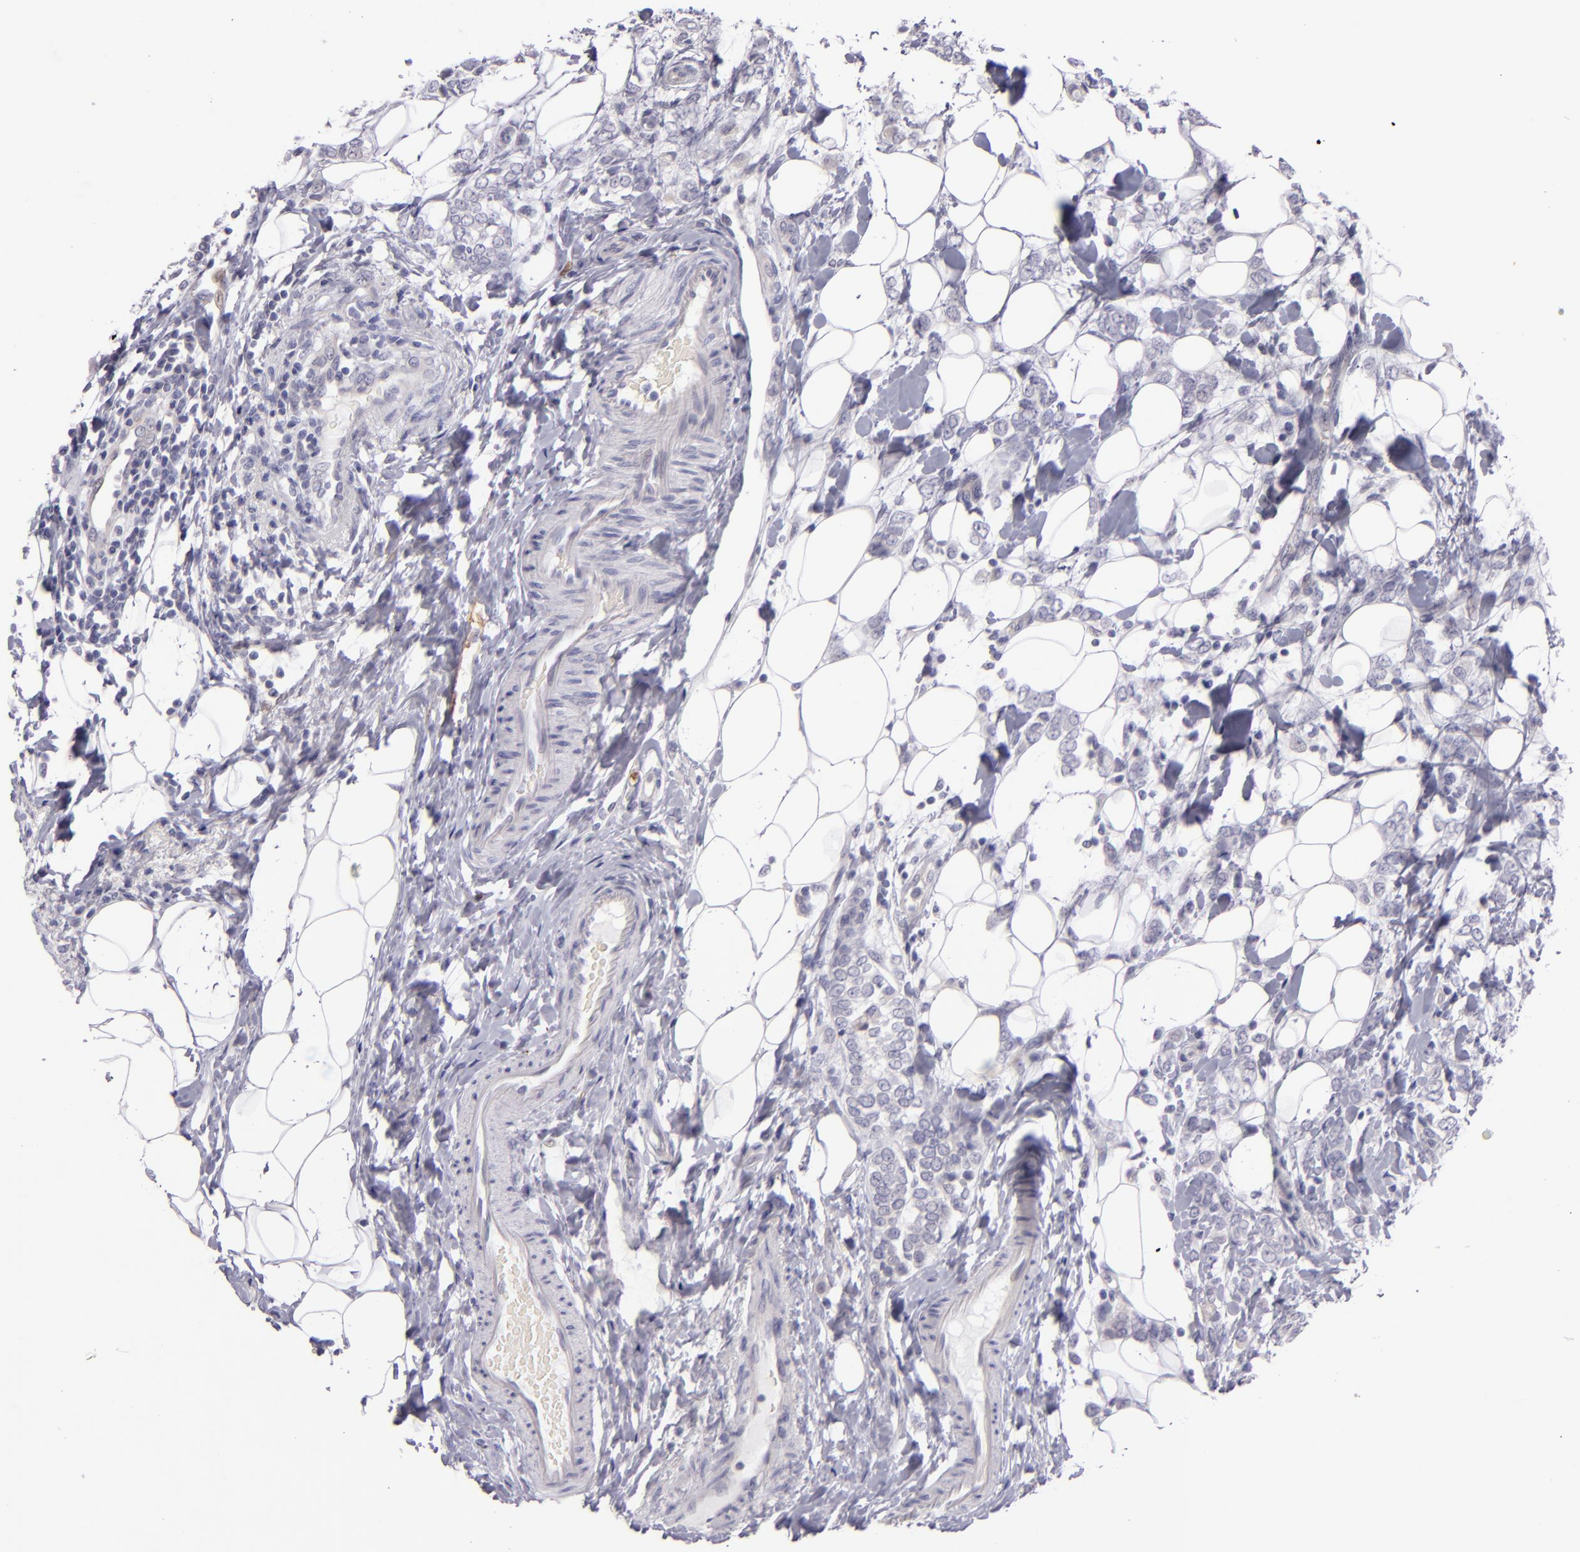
{"staining": {"intensity": "negative", "quantity": "none", "location": "none"}, "tissue": "breast cancer", "cell_type": "Tumor cells", "image_type": "cancer", "snomed": [{"axis": "morphology", "description": "Normal tissue, NOS"}, {"axis": "morphology", "description": "Lobular carcinoma"}, {"axis": "topography", "description": "Breast"}], "caption": "There is no significant staining in tumor cells of breast lobular carcinoma.", "gene": "SNCB", "patient": {"sex": "female", "age": 47}}